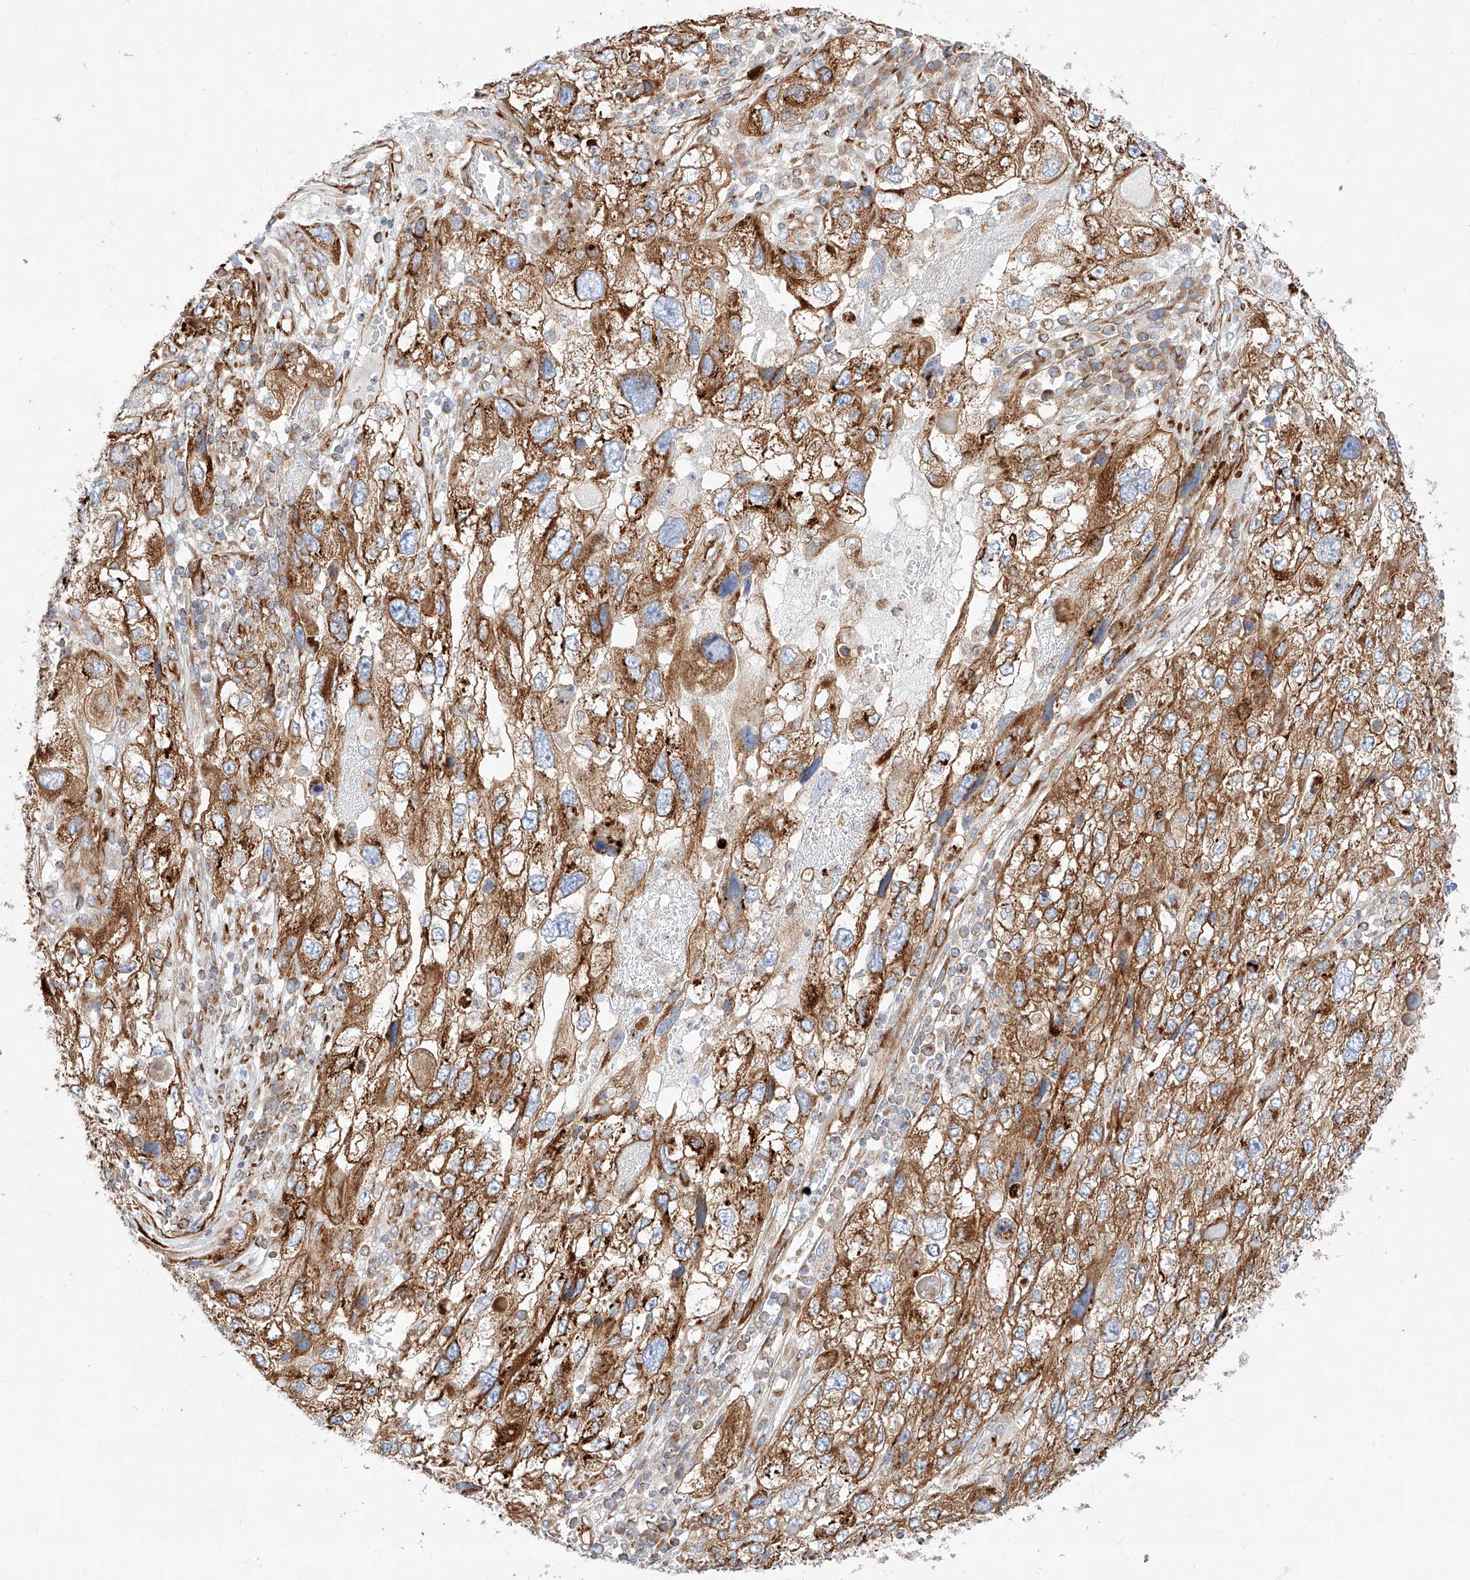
{"staining": {"intensity": "moderate", "quantity": ">75%", "location": "cytoplasmic/membranous"}, "tissue": "endometrial cancer", "cell_type": "Tumor cells", "image_type": "cancer", "snomed": [{"axis": "morphology", "description": "Adenocarcinoma, NOS"}, {"axis": "topography", "description": "Endometrium"}], "caption": "Immunohistochemistry (IHC) of adenocarcinoma (endometrial) reveals medium levels of moderate cytoplasmic/membranous positivity in approximately >75% of tumor cells.", "gene": "CSGALNACT2", "patient": {"sex": "female", "age": 49}}